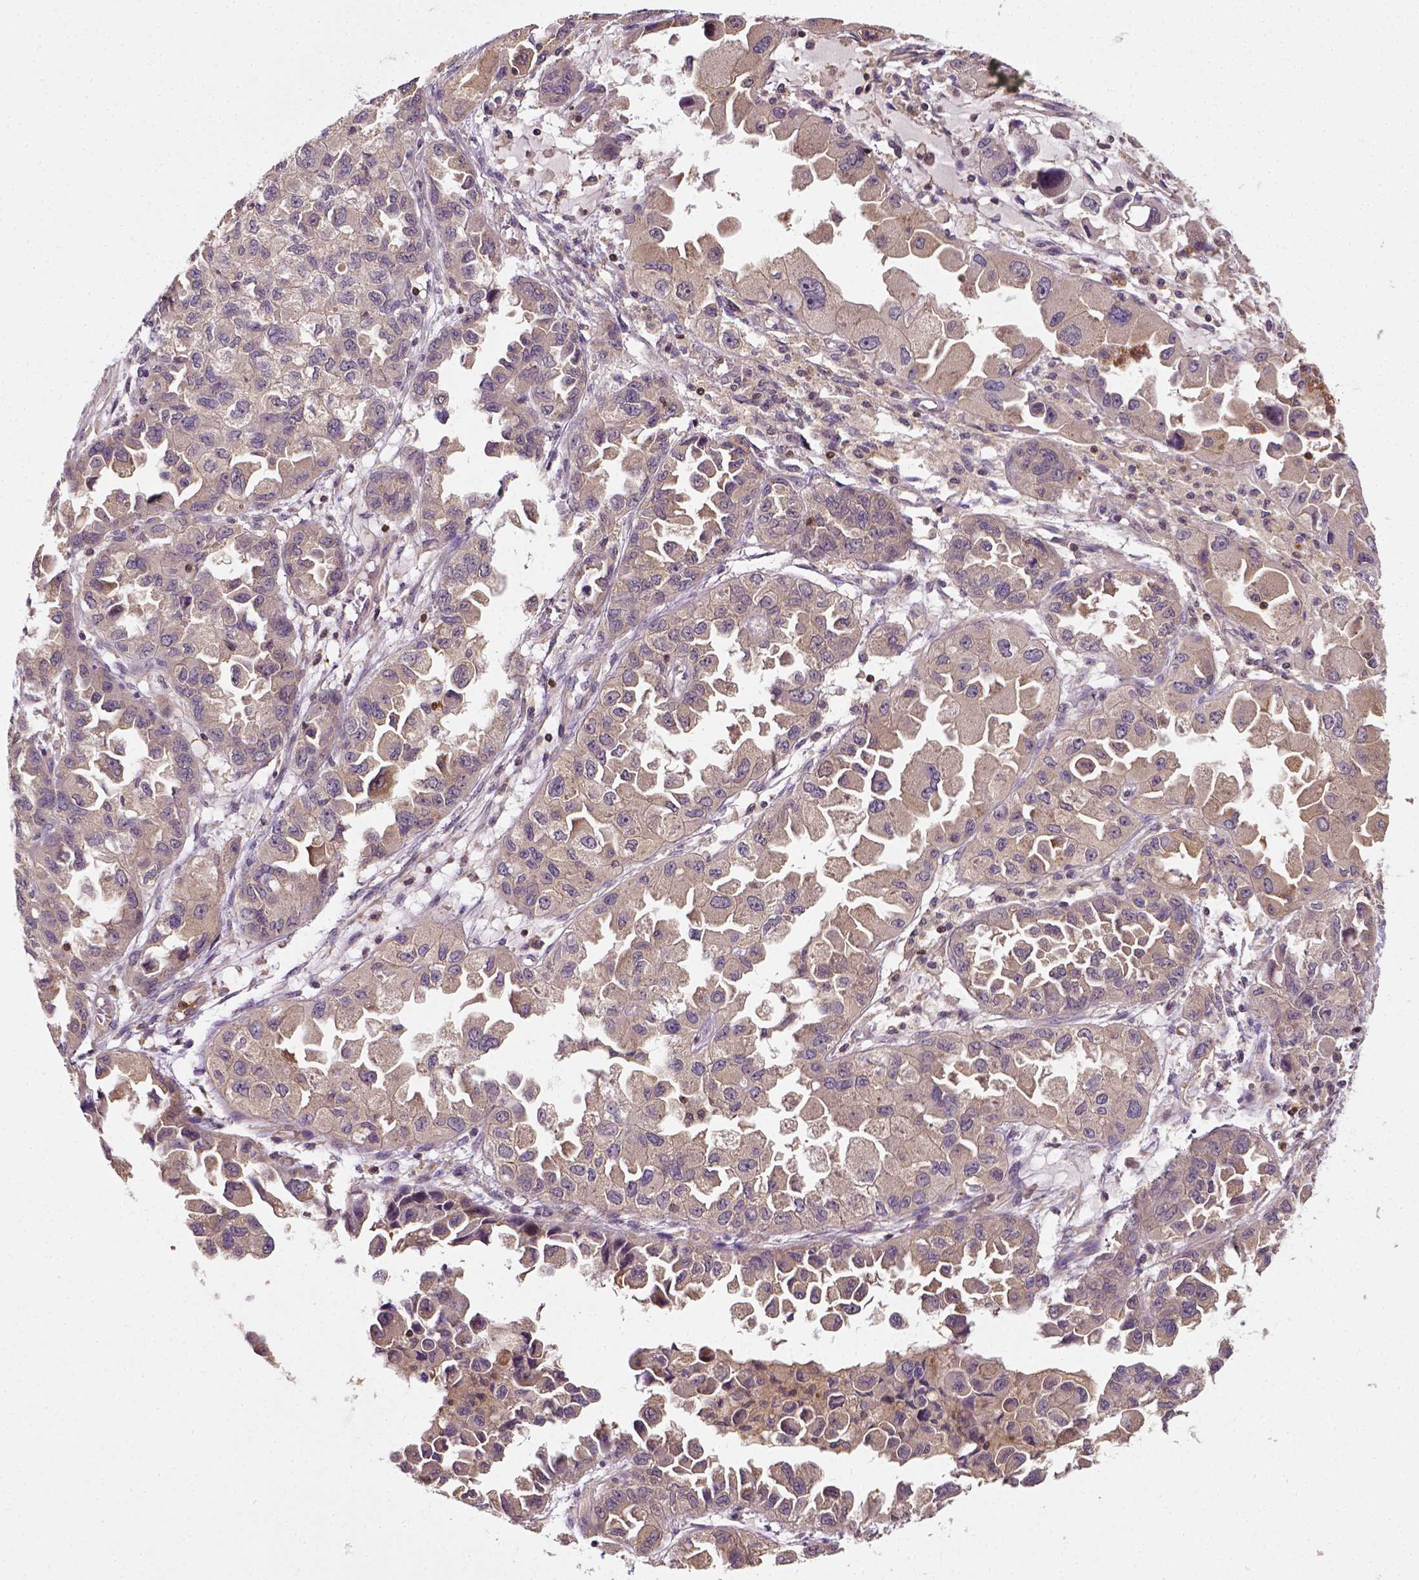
{"staining": {"intensity": "weak", "quantity": ">75%", "location": "cytoplasmic/membranous"}, "tissue": "ovarian cancer", "cell_type": "Tumor cells", "image_type": "cancer", "snomed": [{"axis": "morphology", "description": "Cystadenocarcinoma, serous, NOS"}, {"axis": "topography", "description": "Ovary"}], "caption": "The photomicrograph demonstrates staining of ovarian cancer (serous cystadenocarcinoma), revealing weak cytoplasmic/membranous protein expression (brown color) within tumor cells.", "gene": "MATK", "patient": {"sex": "female", "age": 84}}